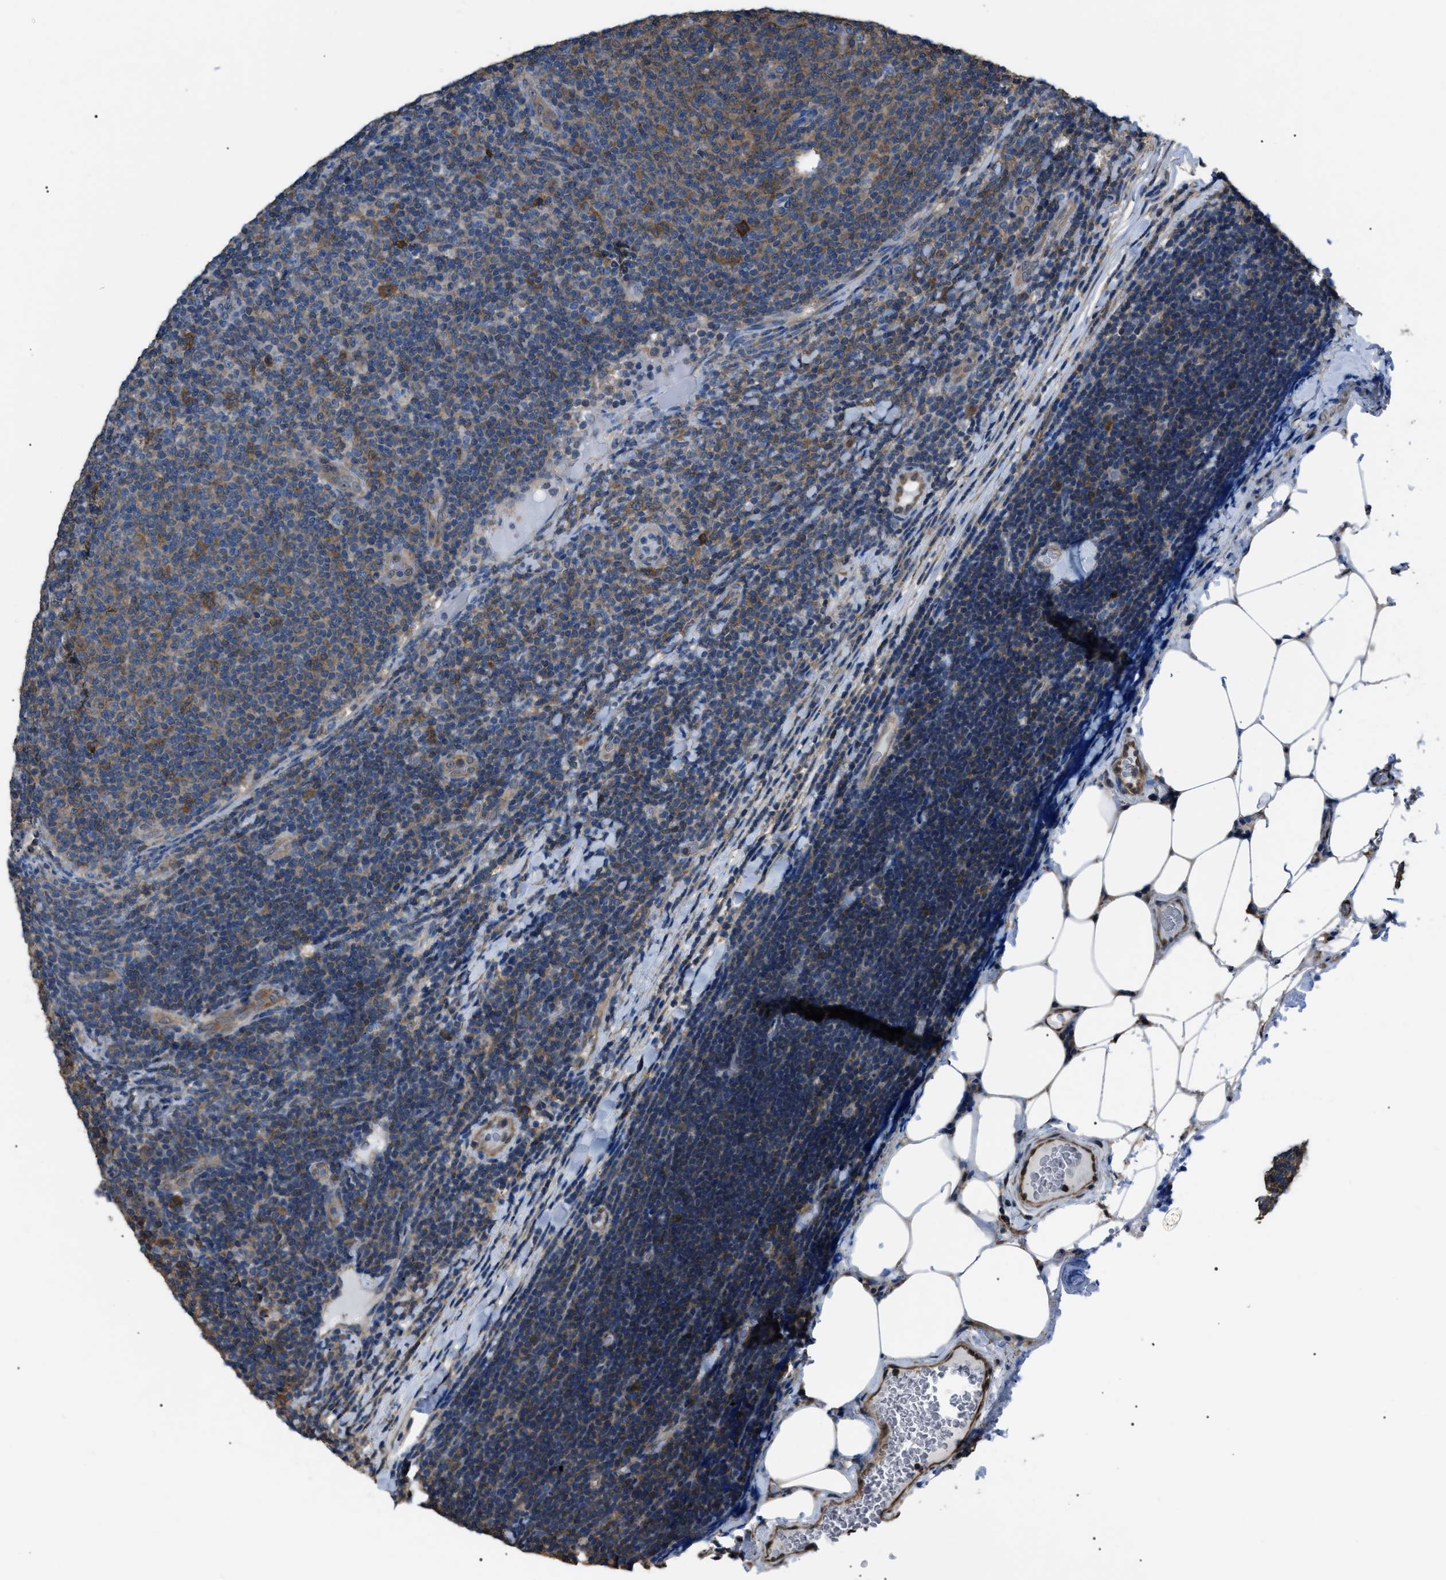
{"staining": {"intensity": "moderate", "quantity": "25%-75%", "location": "cytoplasmic/membranous"}, "tissue": "lymphoma", "cell_type": "Tumor cells", "image_type": "cancer", "snomed": [{"axis": "morphology", "description": "Malignant lymphoma, non-Hodgkin's type, Low grade"}, {"axis": "topography", "description": "Lymph node"}], "caption": "Immunohistochemical staining of human lymphoma shows medium levels of moderate cytoplasmic/membranous staining in approximately 25%-75% of tumor cells.", "gene": "PDCD5", "patient": {"sex": "male", "age": 66}}